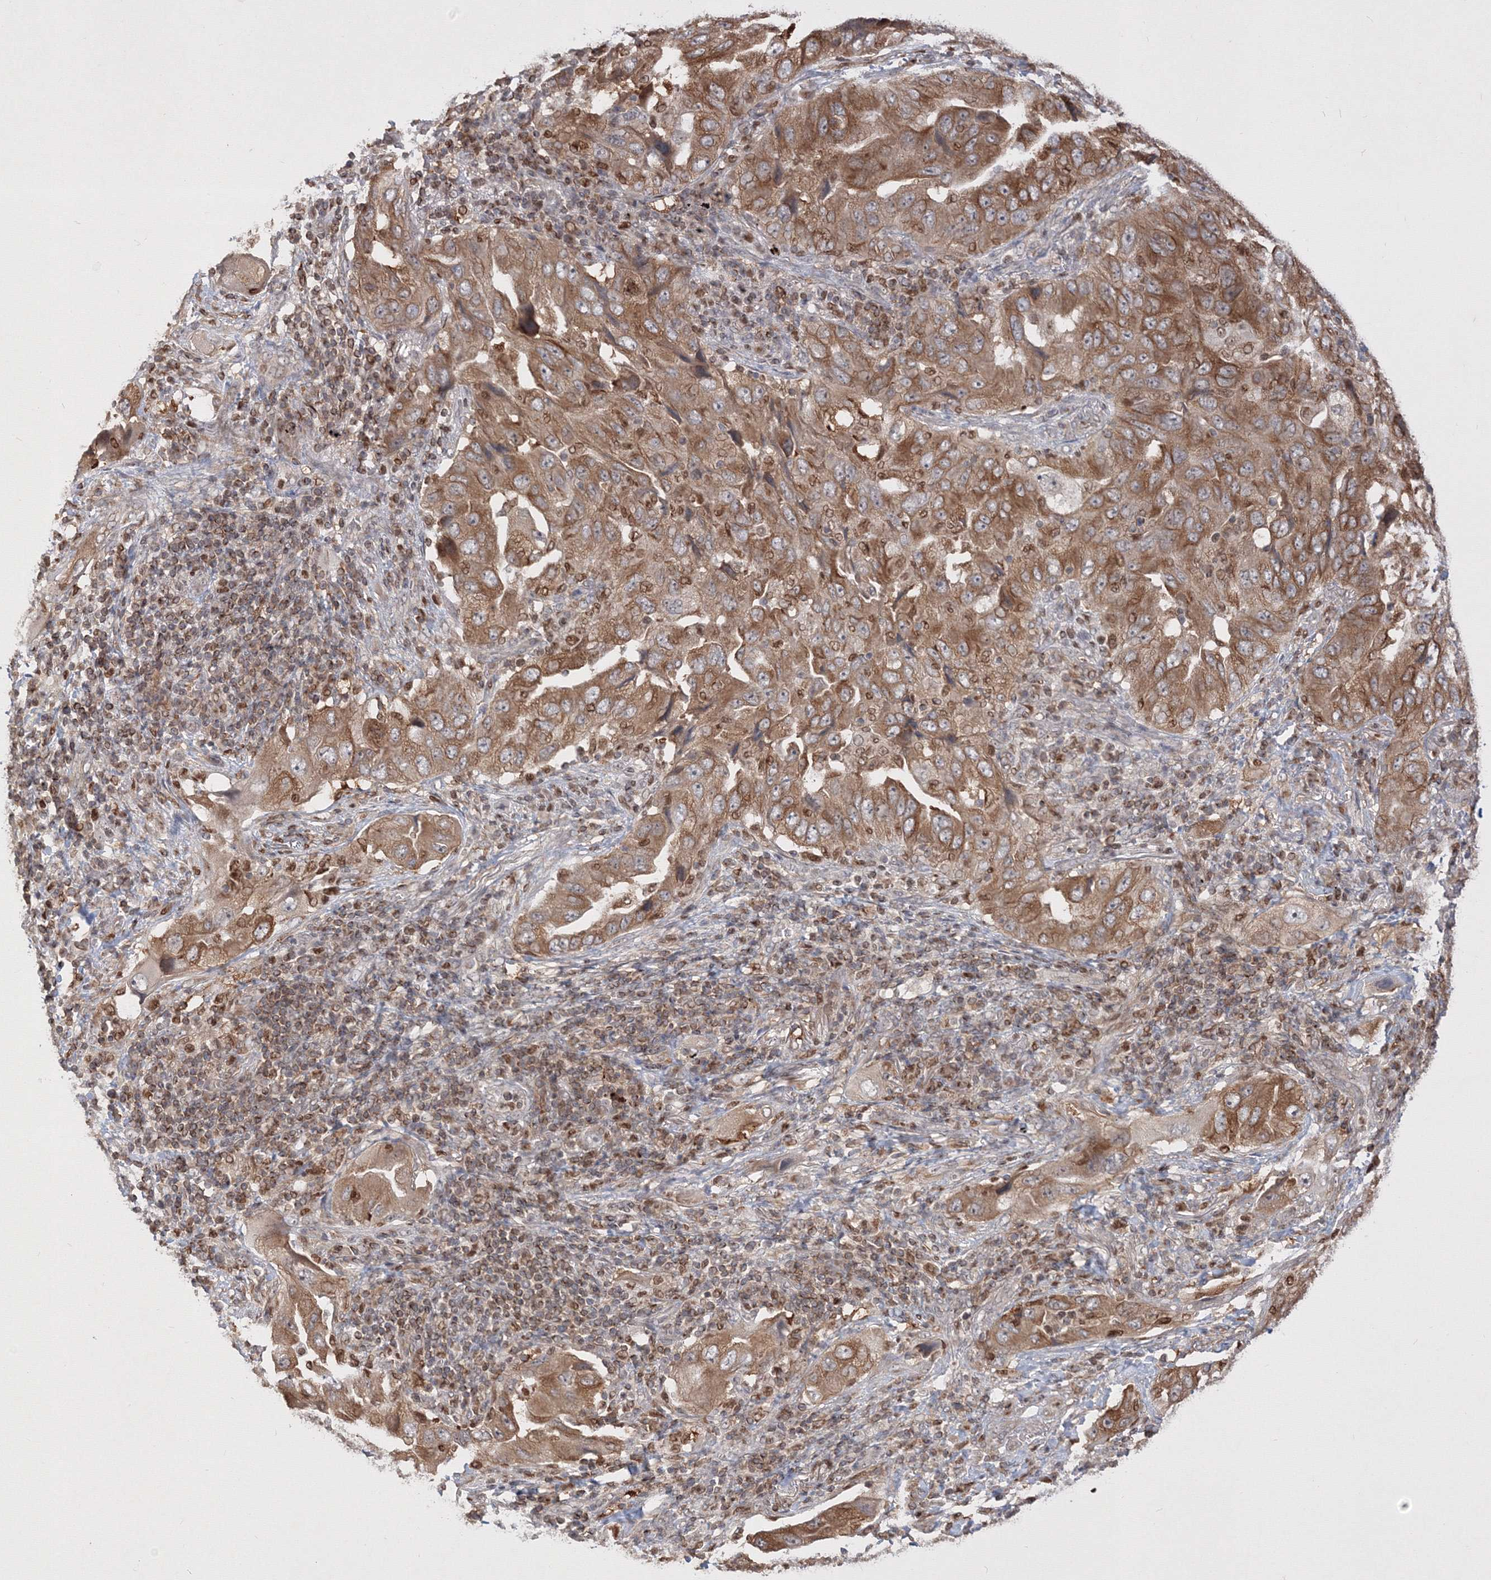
{"staining": {"intensity": "moderate", "quantity": ">75%", "location": "cytoplasmic/membranous"}, "tissue": "lung cancer", "cell_type": "Tumor cells", "image_type": "cancer", "snomed": [{"axis": "morphology", "description": "Adenocarcinoma, NOS"}, {"axis": "topography", "description": "Lung"}], "caption": "Immunohistochemical staining of human lung cancer shows medium levels of moderate cytoplasmic/membranous staining in about >75% of tumor cells.", "gene": "TMEM50B", "patient": {"sex": "female", "age": 65}}